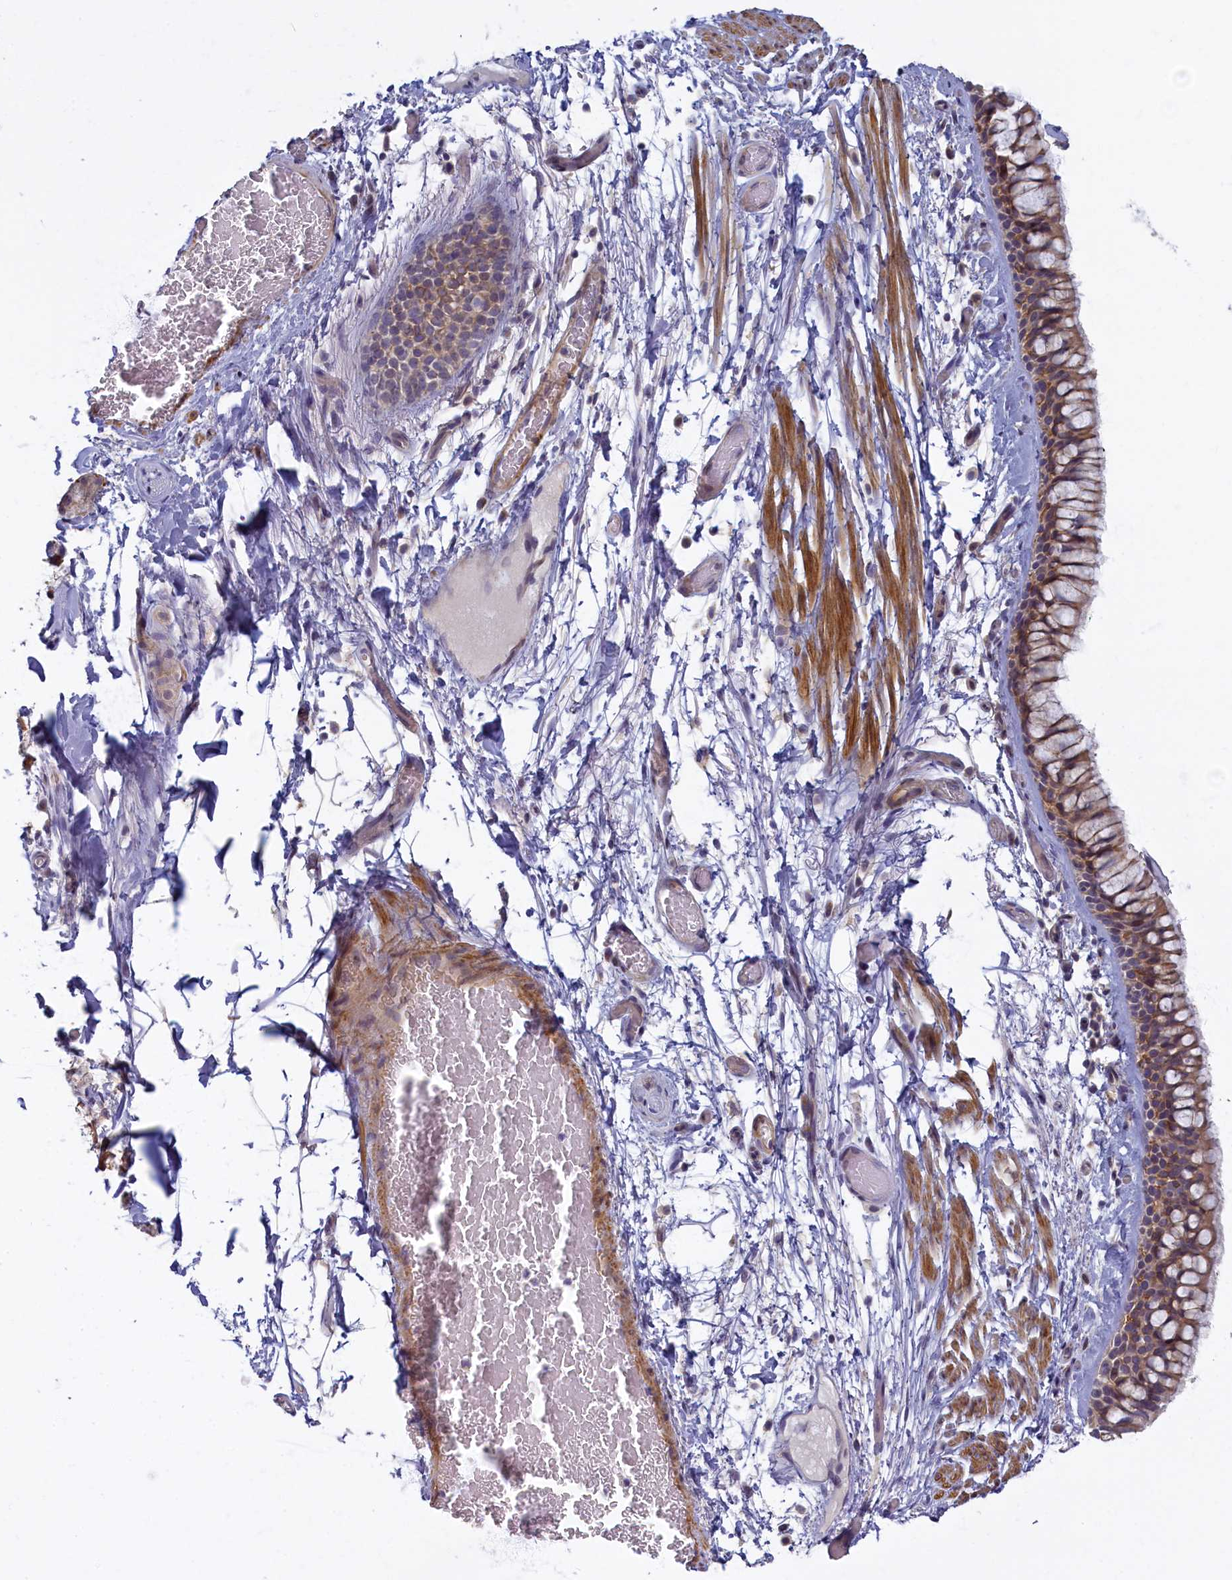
{"staining": {"intensity": "moderate", "quantity": ">75%", "location": "cytoplasmic/membranous"}, "tissue": "bronchus", "cell_type": "Respiratory epithelial cells", "image_type": "normal", "snomed": [{"axis": "morphology", "description": "Normal tissue, NOS"}, {"axis": "topography", "description": "Bronchus"}], "caption": "Respiratory epithelial cells exhibit medium levels of moderate cytoplasmic/membranous positivity in about >75% of cells in benign human bronchus. (Stains: DAB in brown, nuclei in blue, Microscopy: brightfield microscopy at high magnification).", "gene": "TRPM4", "patient": {"sex": "male", "age": 65}}